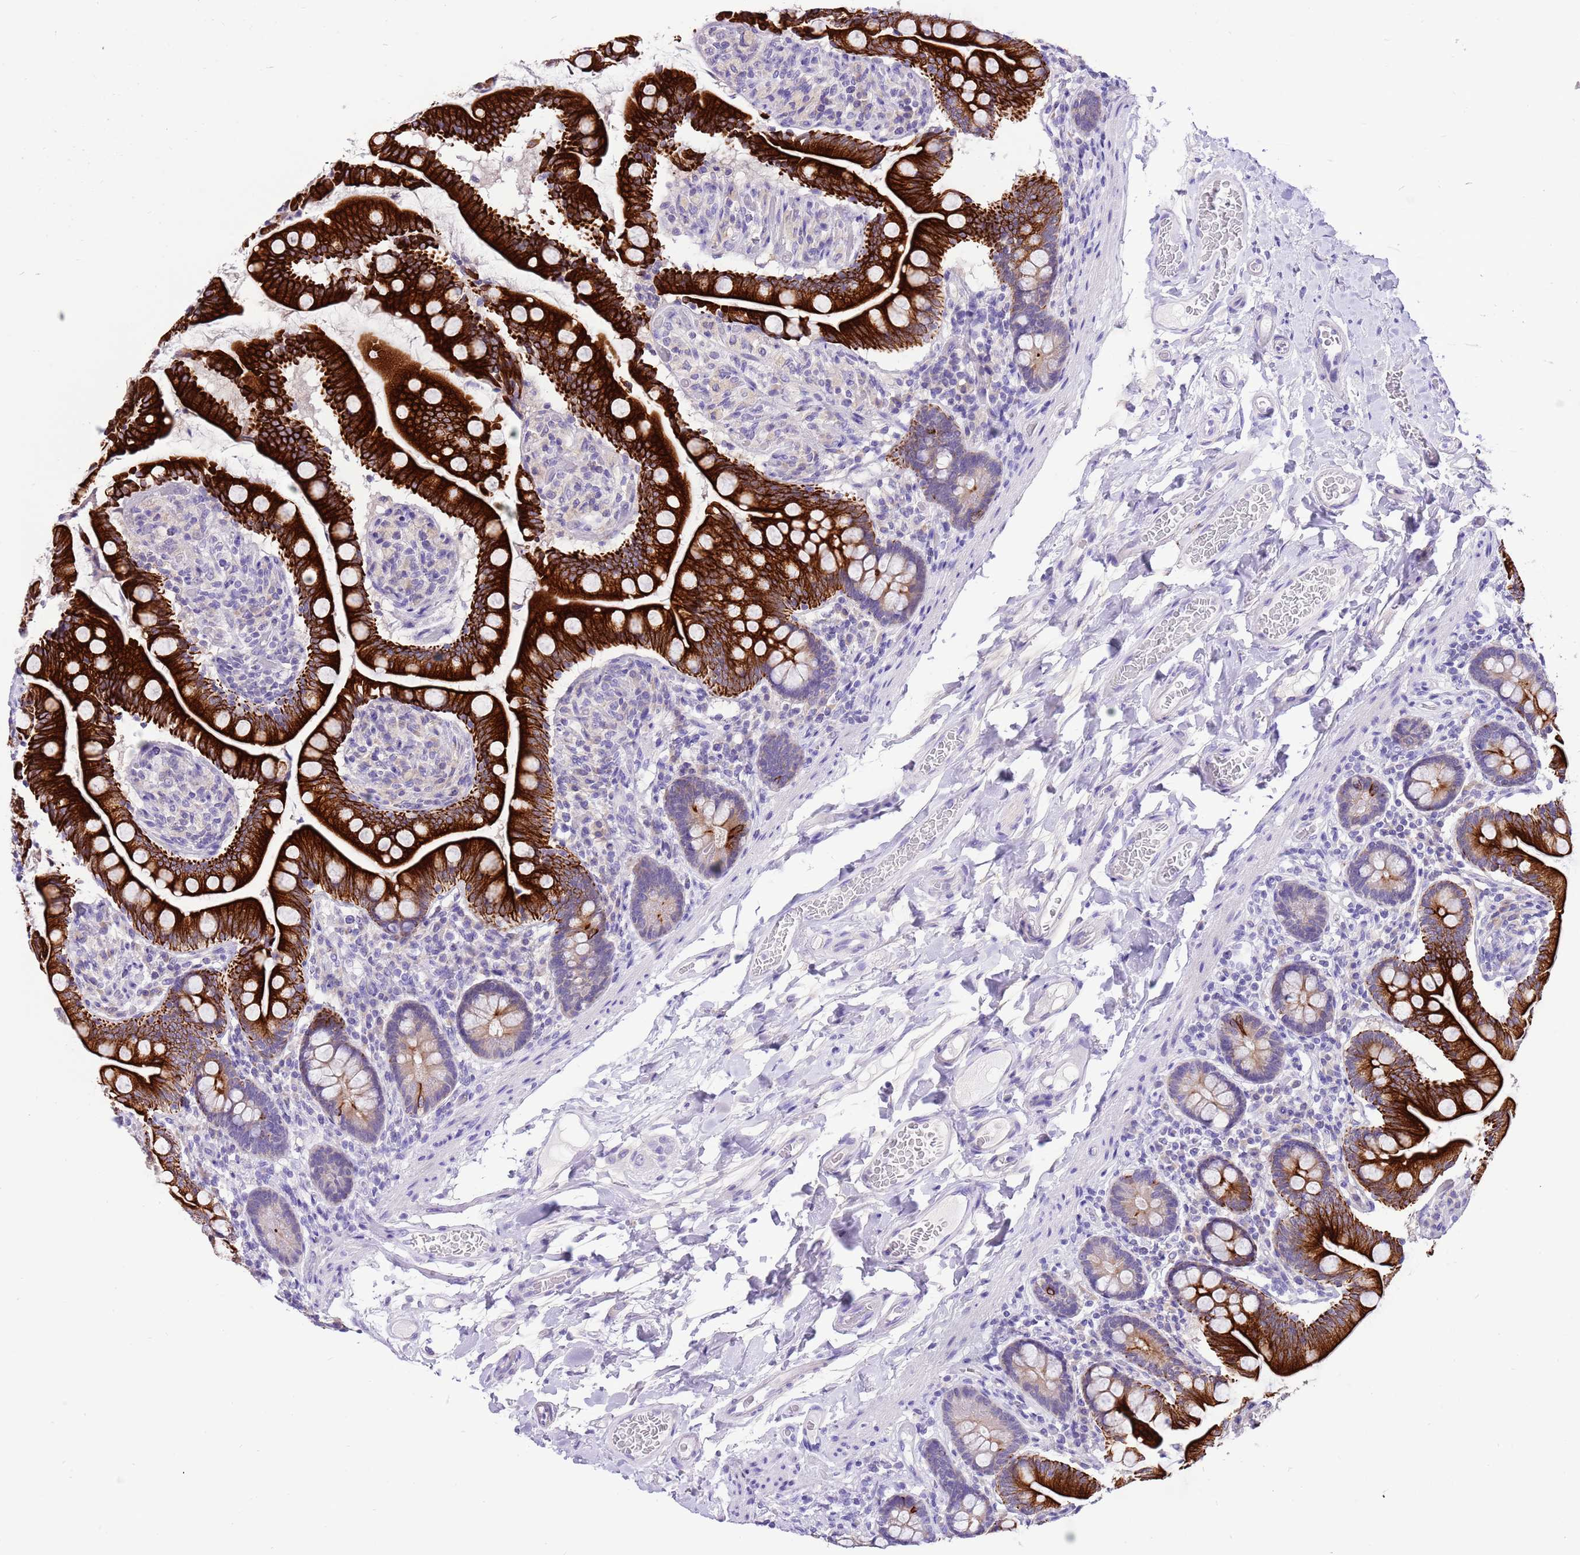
{"staining": {"intensity": "strong", "quantity": ">75%", "location": "cytoplasmic/membranous"}, "tissue": "small intestine", "cell_type": "Glandular cells", "image_type": "normal", "snomed": [{"axis": "morphology", "description": "Normal tissue, NOS"}, {"axis": "topography", "description": "Small intestine"}], "caption": "IHC staining of normal small intestine, which demonstrates high levels of strong cytoplasmic/membranous positivity in about >75% of glandular cells indicating strong cytoplasmic/membranous protein positivity. The staining was performed using DAB (brown) for protein detection and nuclei were counterstained in hematoxylin (blue).", "gene": "R3HDM4", "patient": {"sex": "female", "age": 64}}